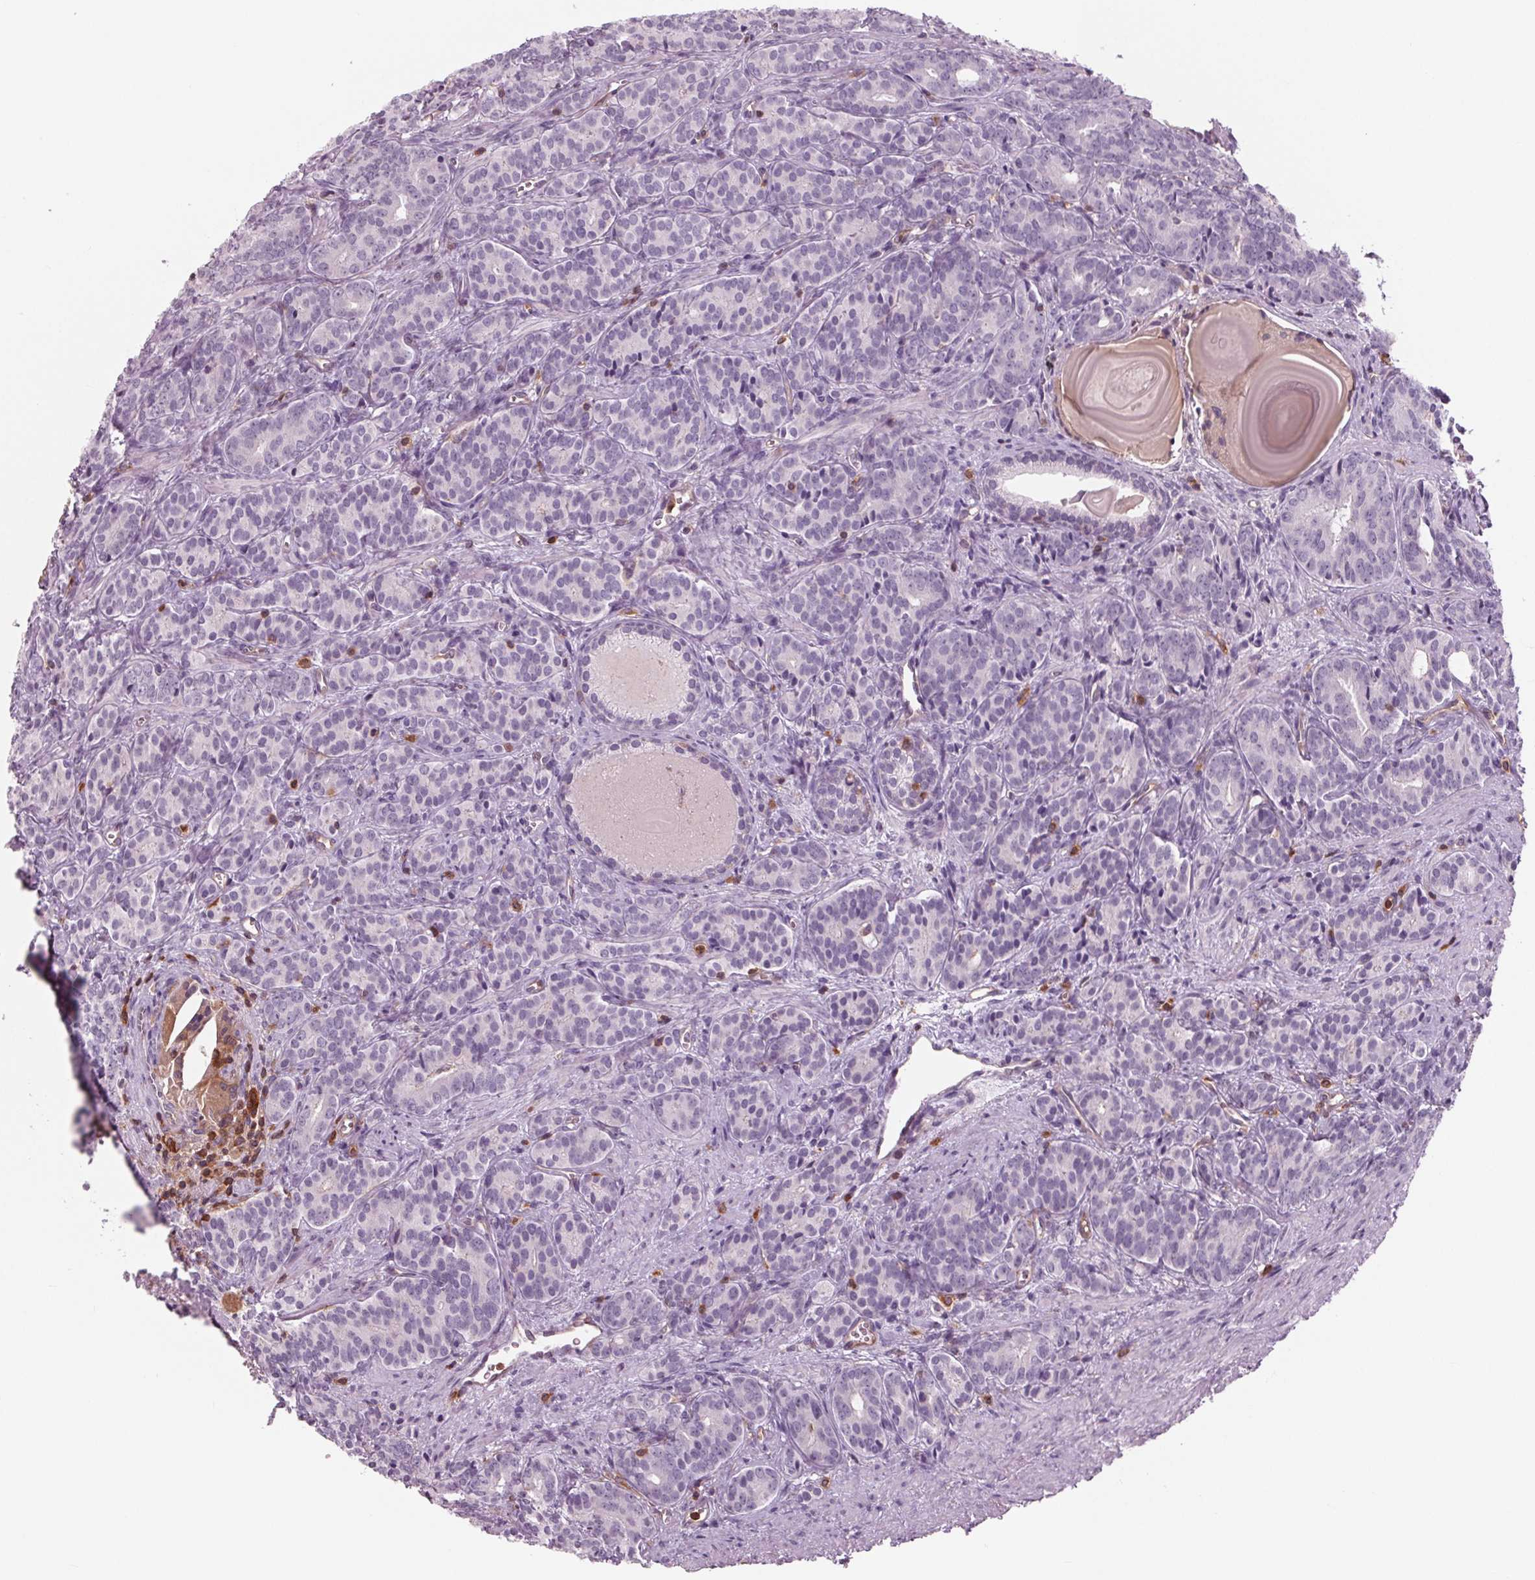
{"staining": {"intensity": "negative", "quantity": "none", "location": "none"}, "tissue": "prostate cancer", "cell_type": "Tumor cells", "image_type": "cancer", "snomed": [{"axis": "morphology", "description": "Adenocarcinoma, High grade"}, {"axis": "topography", "description": "Prostate"}], "caption": "IHC of high-grade adenocarcinoma (prostate) exhibits no expression in tumor cells.", "gene": "ARHGAP25", "patient": {"sex": "male", "age": 84}}